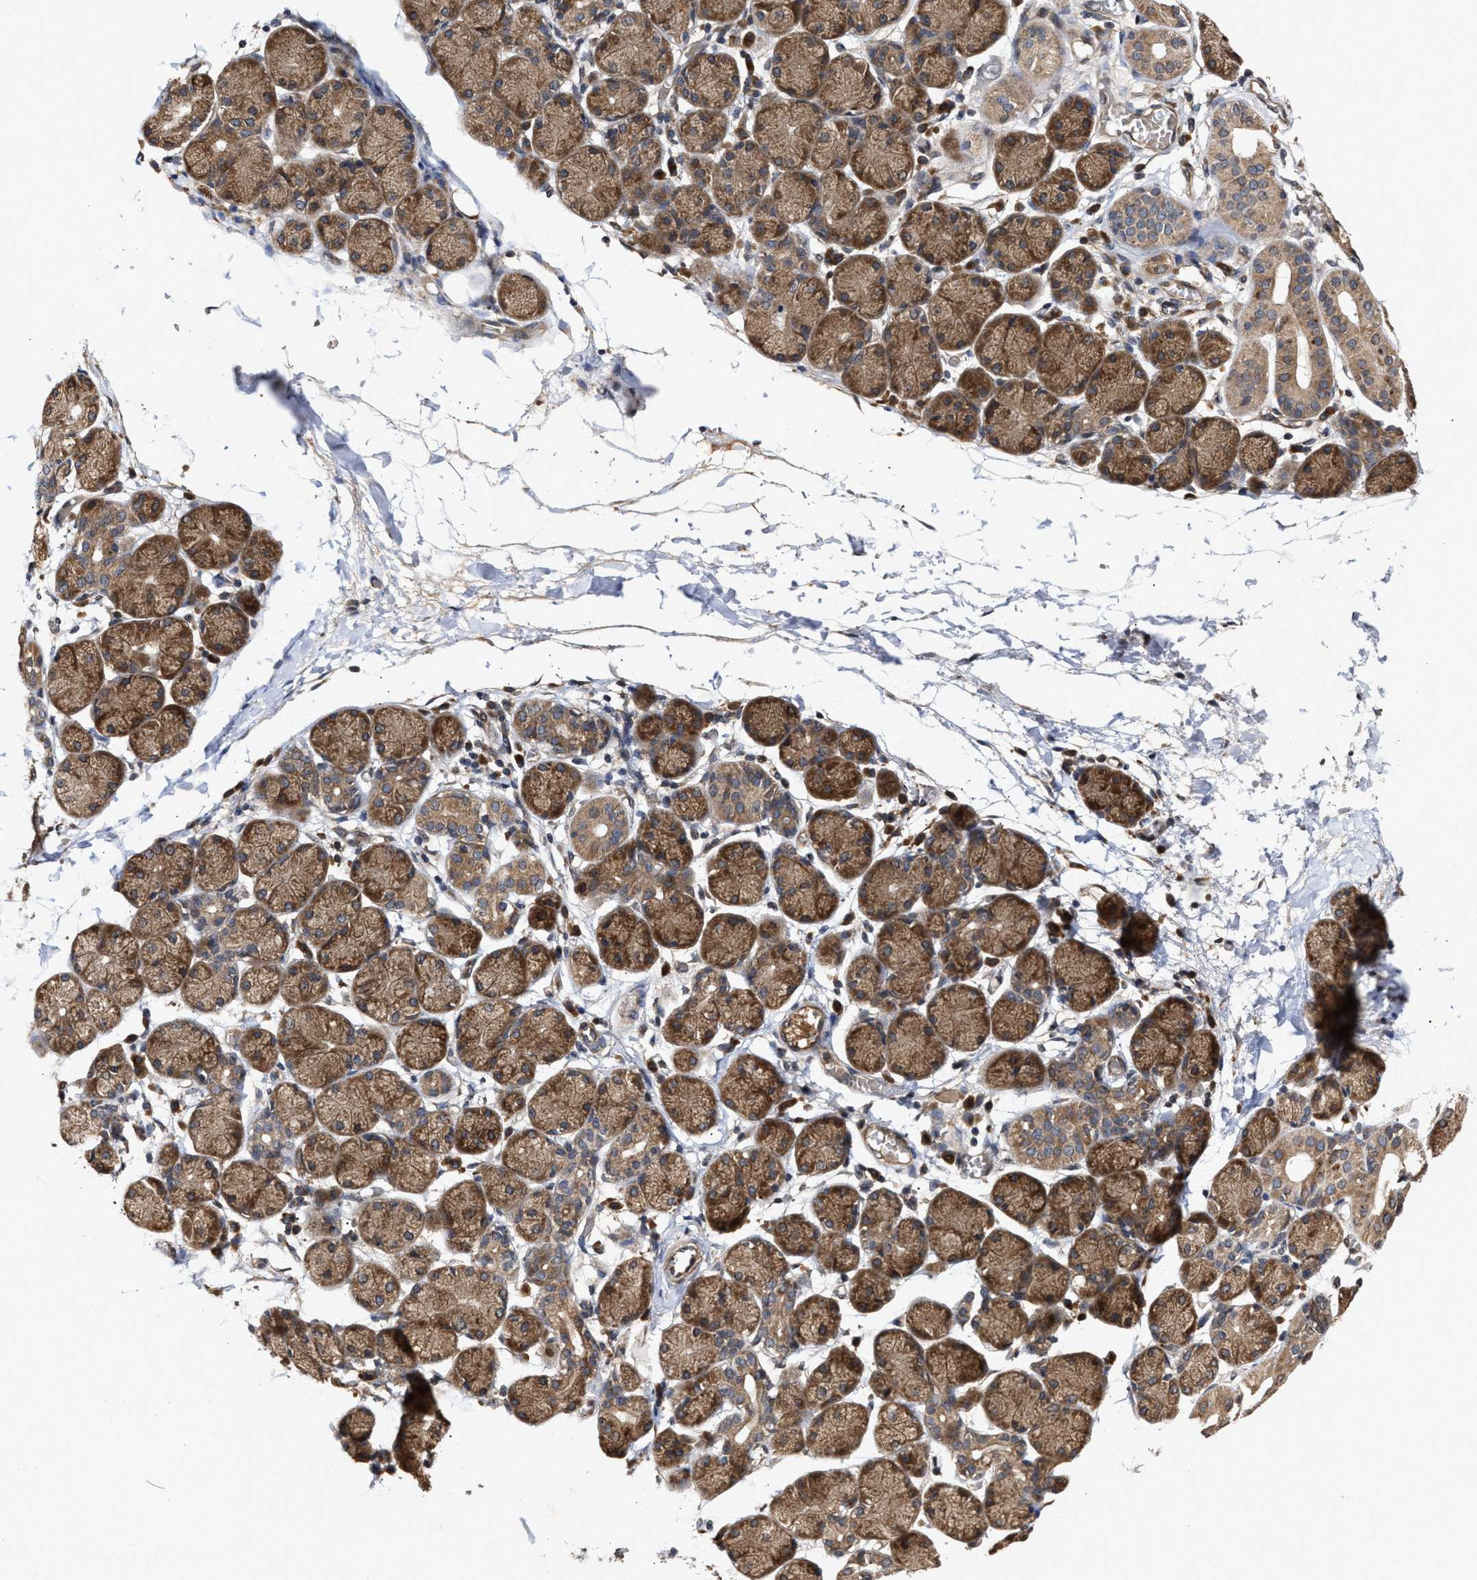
{"staining": {"intensity": "moderate", "quantity": ">75%", "location": "cytoplasmic/membranous"}, "tissue": "salivary gland", "cell_type": "Glandular cells", "image_type": "normal", "snomed": [{"axis": "morphology", "description": "Normal tissue, NOS"}, {"axis": "topography", "description": "Salivary gland"}], "caption": "Salivary gland stained with DAB (3,3'-diaminobenzidine) immunohistochemistry reveals medium levels of moderate cytoplasmic/membranous staining in approximately >75% of glandular cells.", "gene": "SAR1A", "patient": {"sex": "female", "age": 24}}